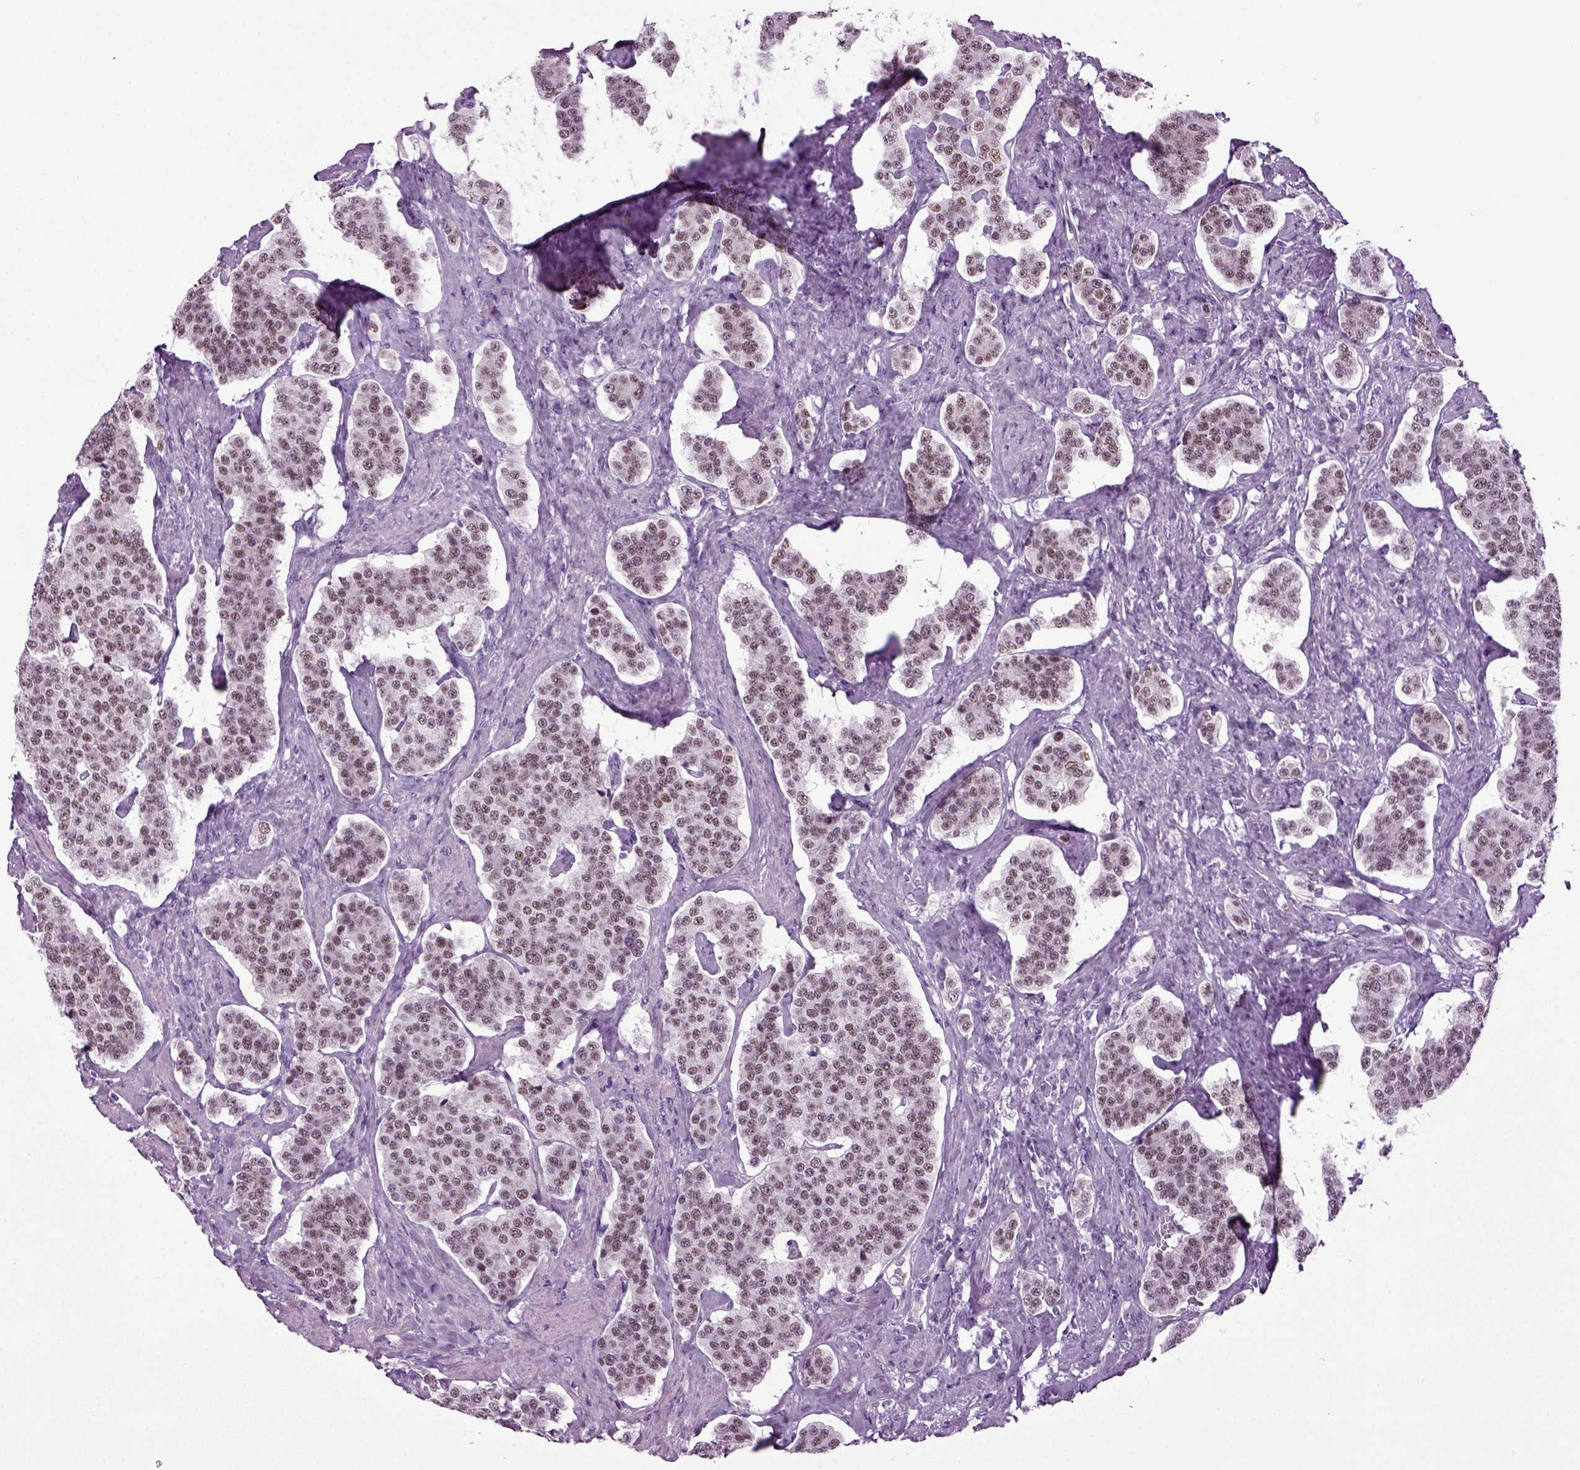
{"staining": {"intensity": "weak", "quantity": ">75%", "location": "nuclear"}, "tissue": "carcinoid", "cell_type": "Tumor cells", "image_type": "cancer", "snomed": [{"axis": "morphology", "description": "Carcinoid, malignant, NOS"}, {"axis": "topography", "description": "Small intestine"}], "caption": "Immunohistochemical staining of carcinoid reveals low levels of weak nuclear staining in about >75% of tumor cells.", "gene": "RFX3", "patient": {"sex": "female", "age": 58}}